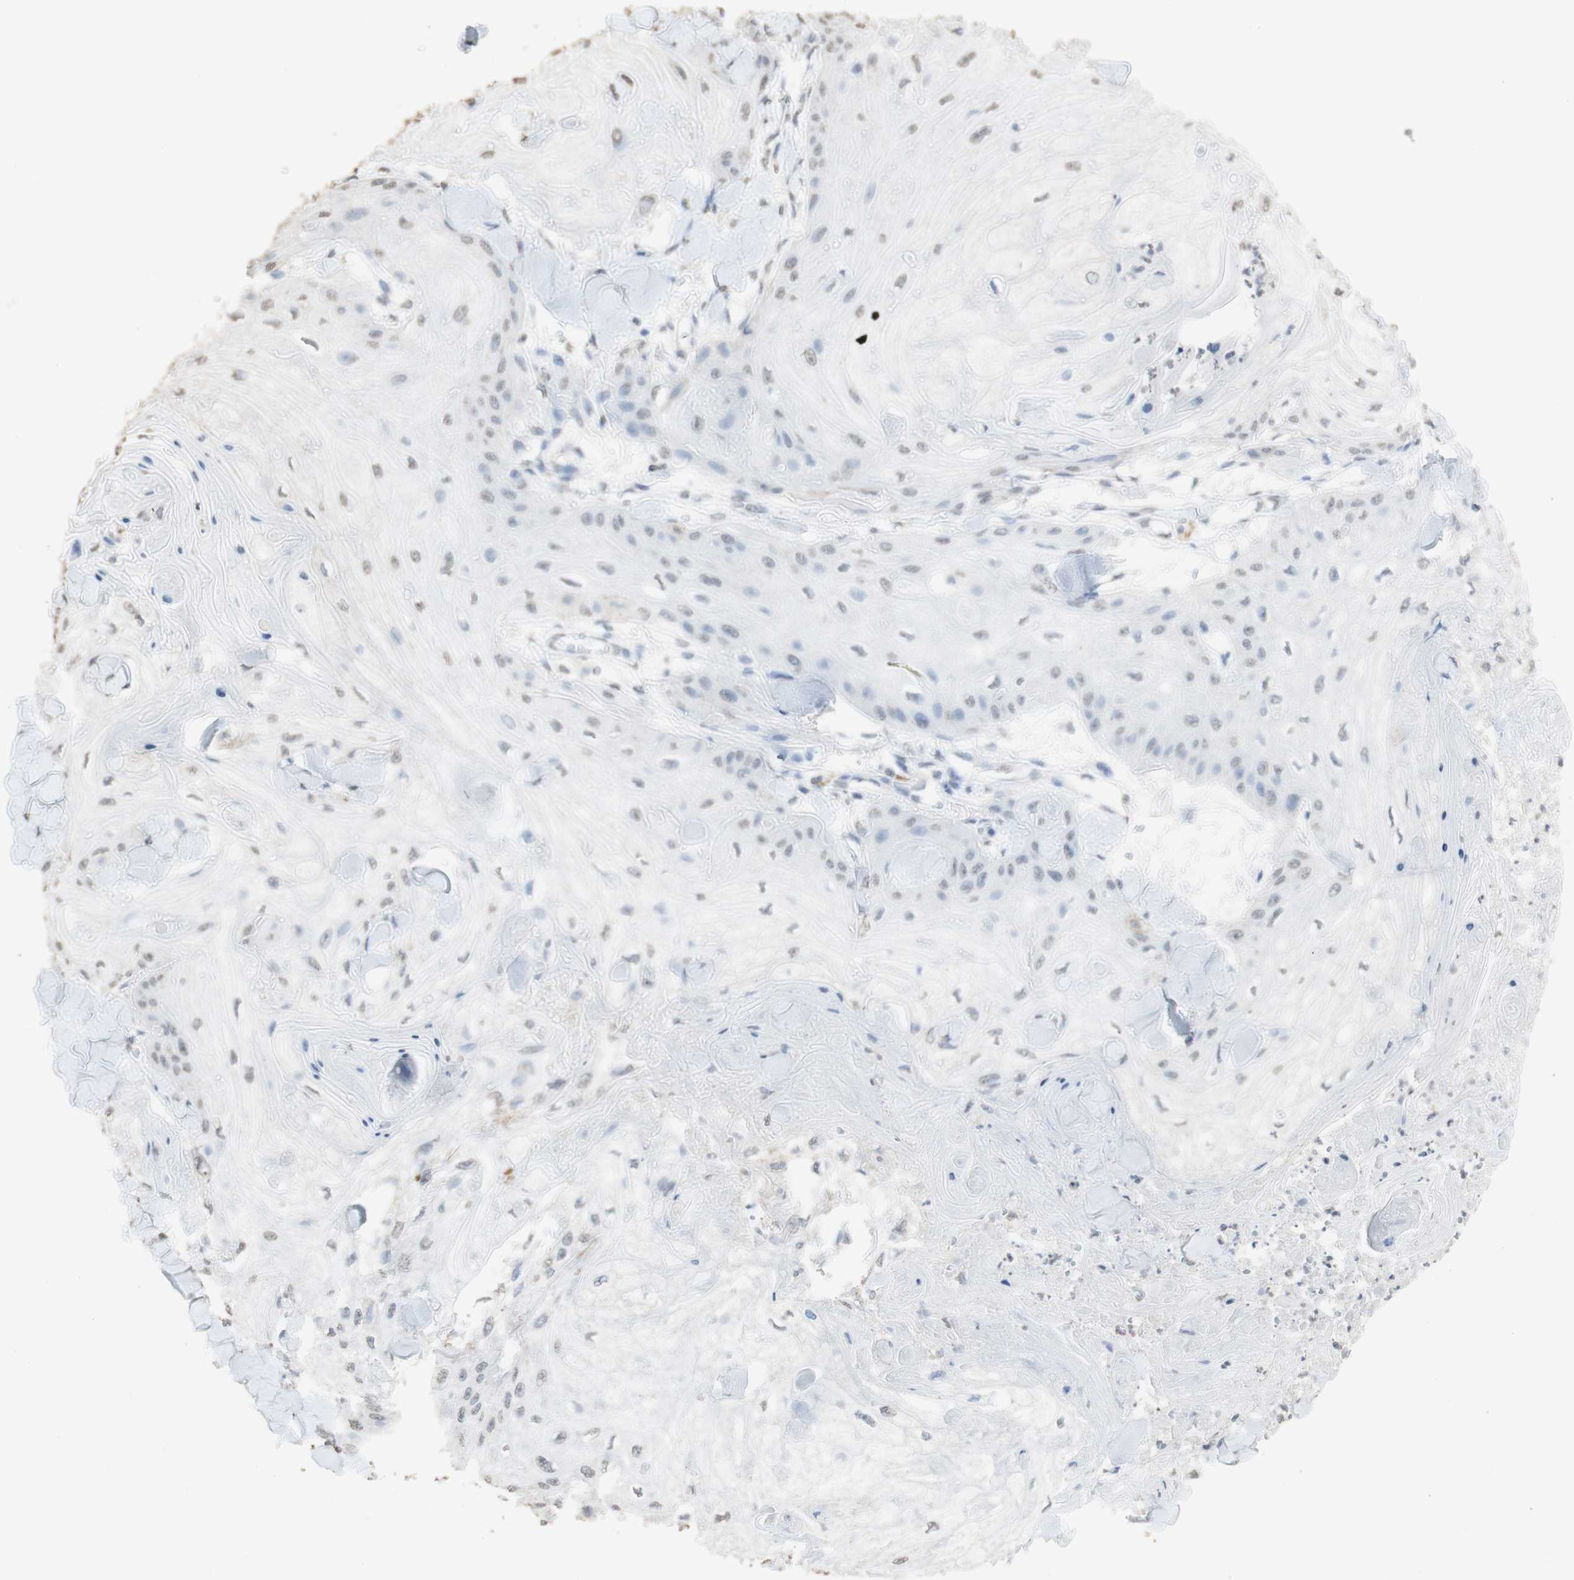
{"staining": {"intensity": "weak", "quantity": "<25%", "location": "nuclear"}, "tissue": "skin cancer", "cell_type": "Tumor cells", "image_type": "cancer", "snomed": [{"axis": "morphology", "description": "Squamous cell carcinoma, NOS"}, {"axis": "topography", "description": "Skin"}], "caption": "Image shows no significant protein positivity in tumor cells of skin cancer. (DAB immunohistochemistry visualized using brightfield microscopy, high magnification).", "gene": "L1CAM", "patient": {"sex": "male", "age": 74}}